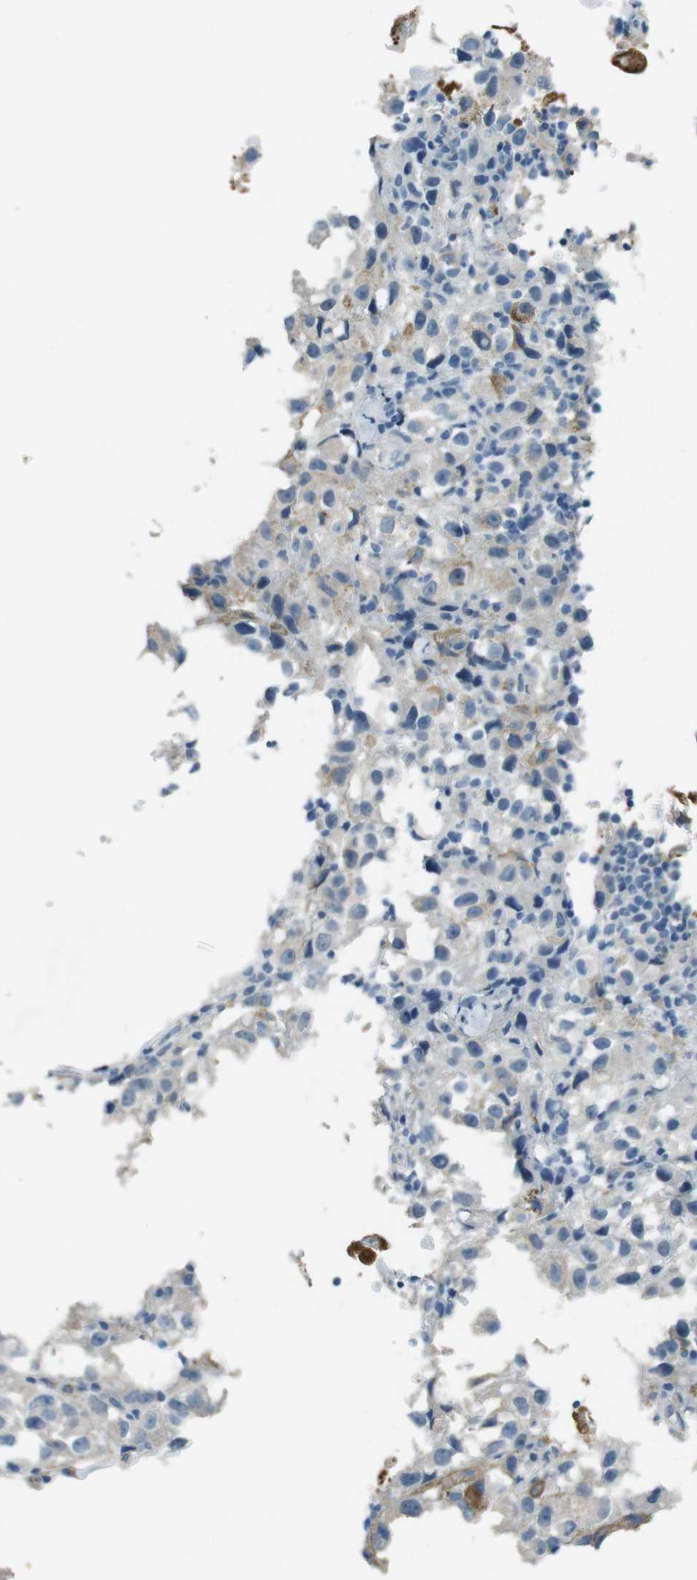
{"staining": {"intensity": "moderate", "quantity": "<25%", "location": "cytoplasmic/membranous"}, "tissue": "melanoma", "cell_type": "Tumor cells", "image_type": "cancer", "snomed": [{"axis": "morphology", "description": "Malignant melanoma, NOS"}, {"axis": "topography", "description": "Skin"}], "caption": "Immunohistochemical staining of human melanoma displays low levels of moderate cytoplasmic/membranous staining in about <25% of tumor cells.", "gene": "ENTPD7", "patient": {"sex": "female", "age": 104}}